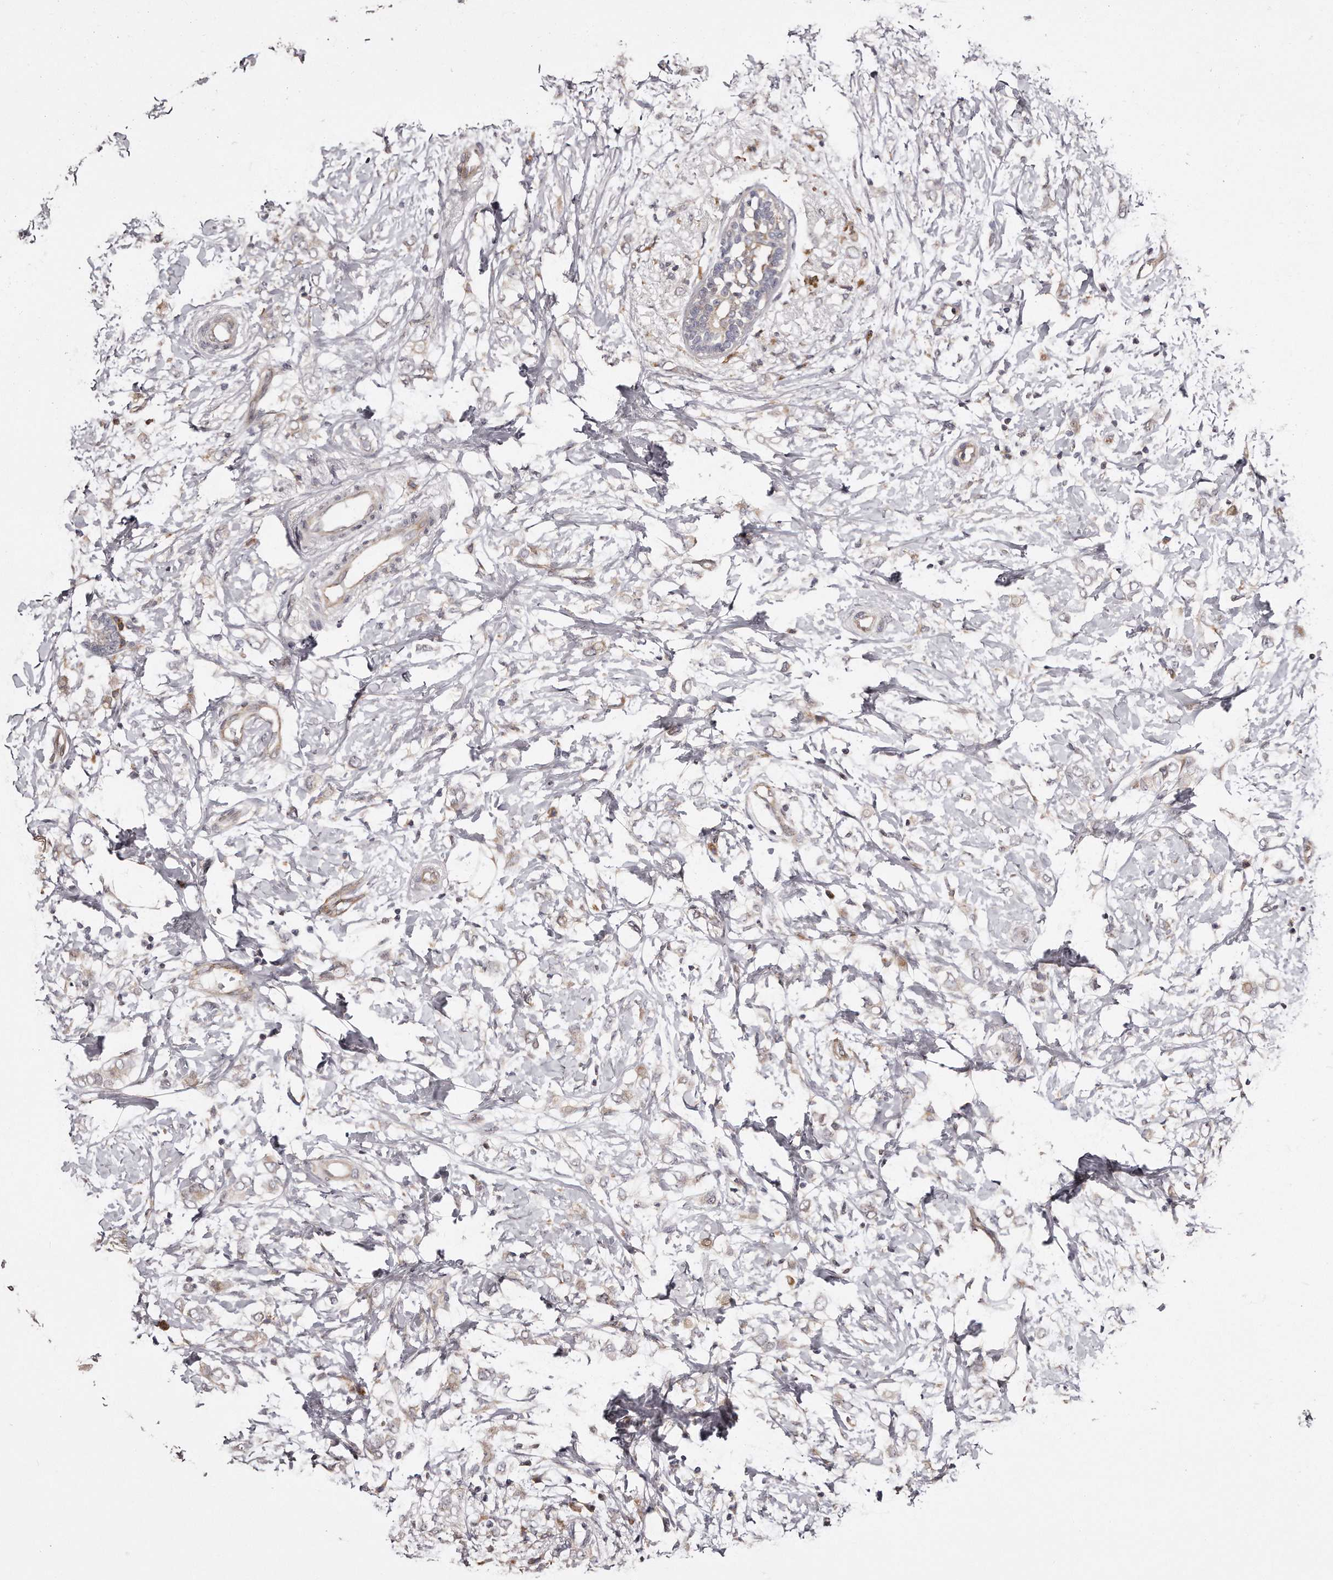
{"staining": {"intensity": "weak", "quantity": "<25%", "location": "cytoplasmic/membranous"}, "tissue": "breast cancer", "cell_type": "Tumor cells", "image_type": "cancer", "snomed": [{"axis": "morphology", "description": "Normal tissue, NOS"}, {"axis": "morphology", "description": "Lobular carcinoma"}, {"axis": "topography", "description": "Breast"}], "caption": "This is a photomicrograph of immunohistochemistry staining of breast cancer (lobular carcinoma), which shows no staining in tumor cells. (DAB immunohistochemistry (IHC) with hematoxylin counter stain).", "gene": "TRAPPC14", "patient": {"sex": "female", "age": 47}}